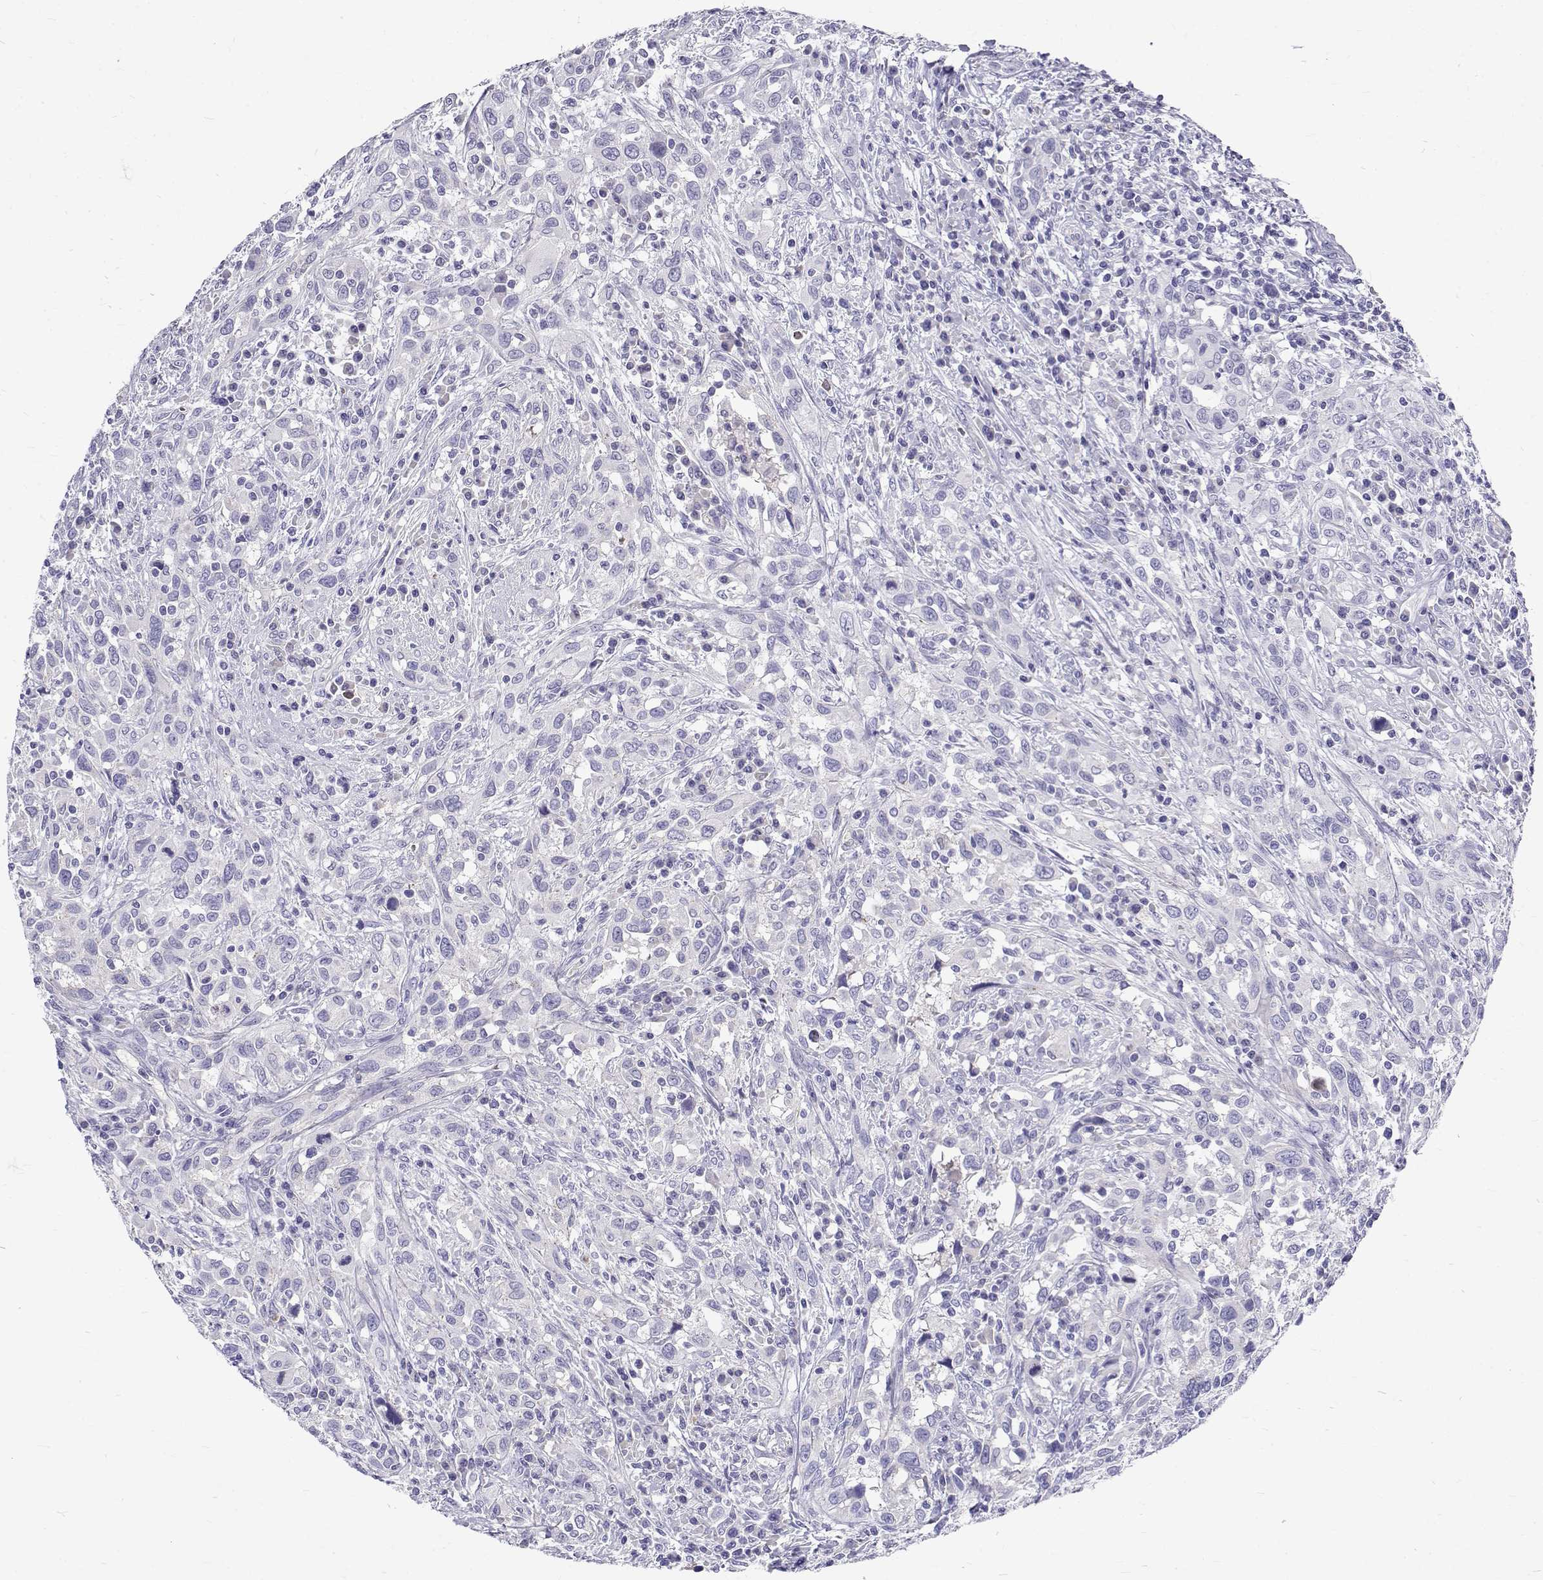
{"staining": {"intensity": "negative", "quantity": "none", "location": "none"}, "tissue": "urothelial cancer", "cell_type": "Tumor cells", "image_type": "cancer", "snomed": [{"axis": "morphology", "description": "Urothelial carcinoma, NOS"}, {"axis": "morphology", "description": "Urothelial carcinoma, High grade"}, {"axis": "topography", "description": "Urinary bladder"}], "caption": "A high-resolution image shows IHC staining of urothelial cancer, which demonstrates no significant expression in tumor cells.", "gene": "IGSF1", "patient": {"sex": "female", "age": 64}}